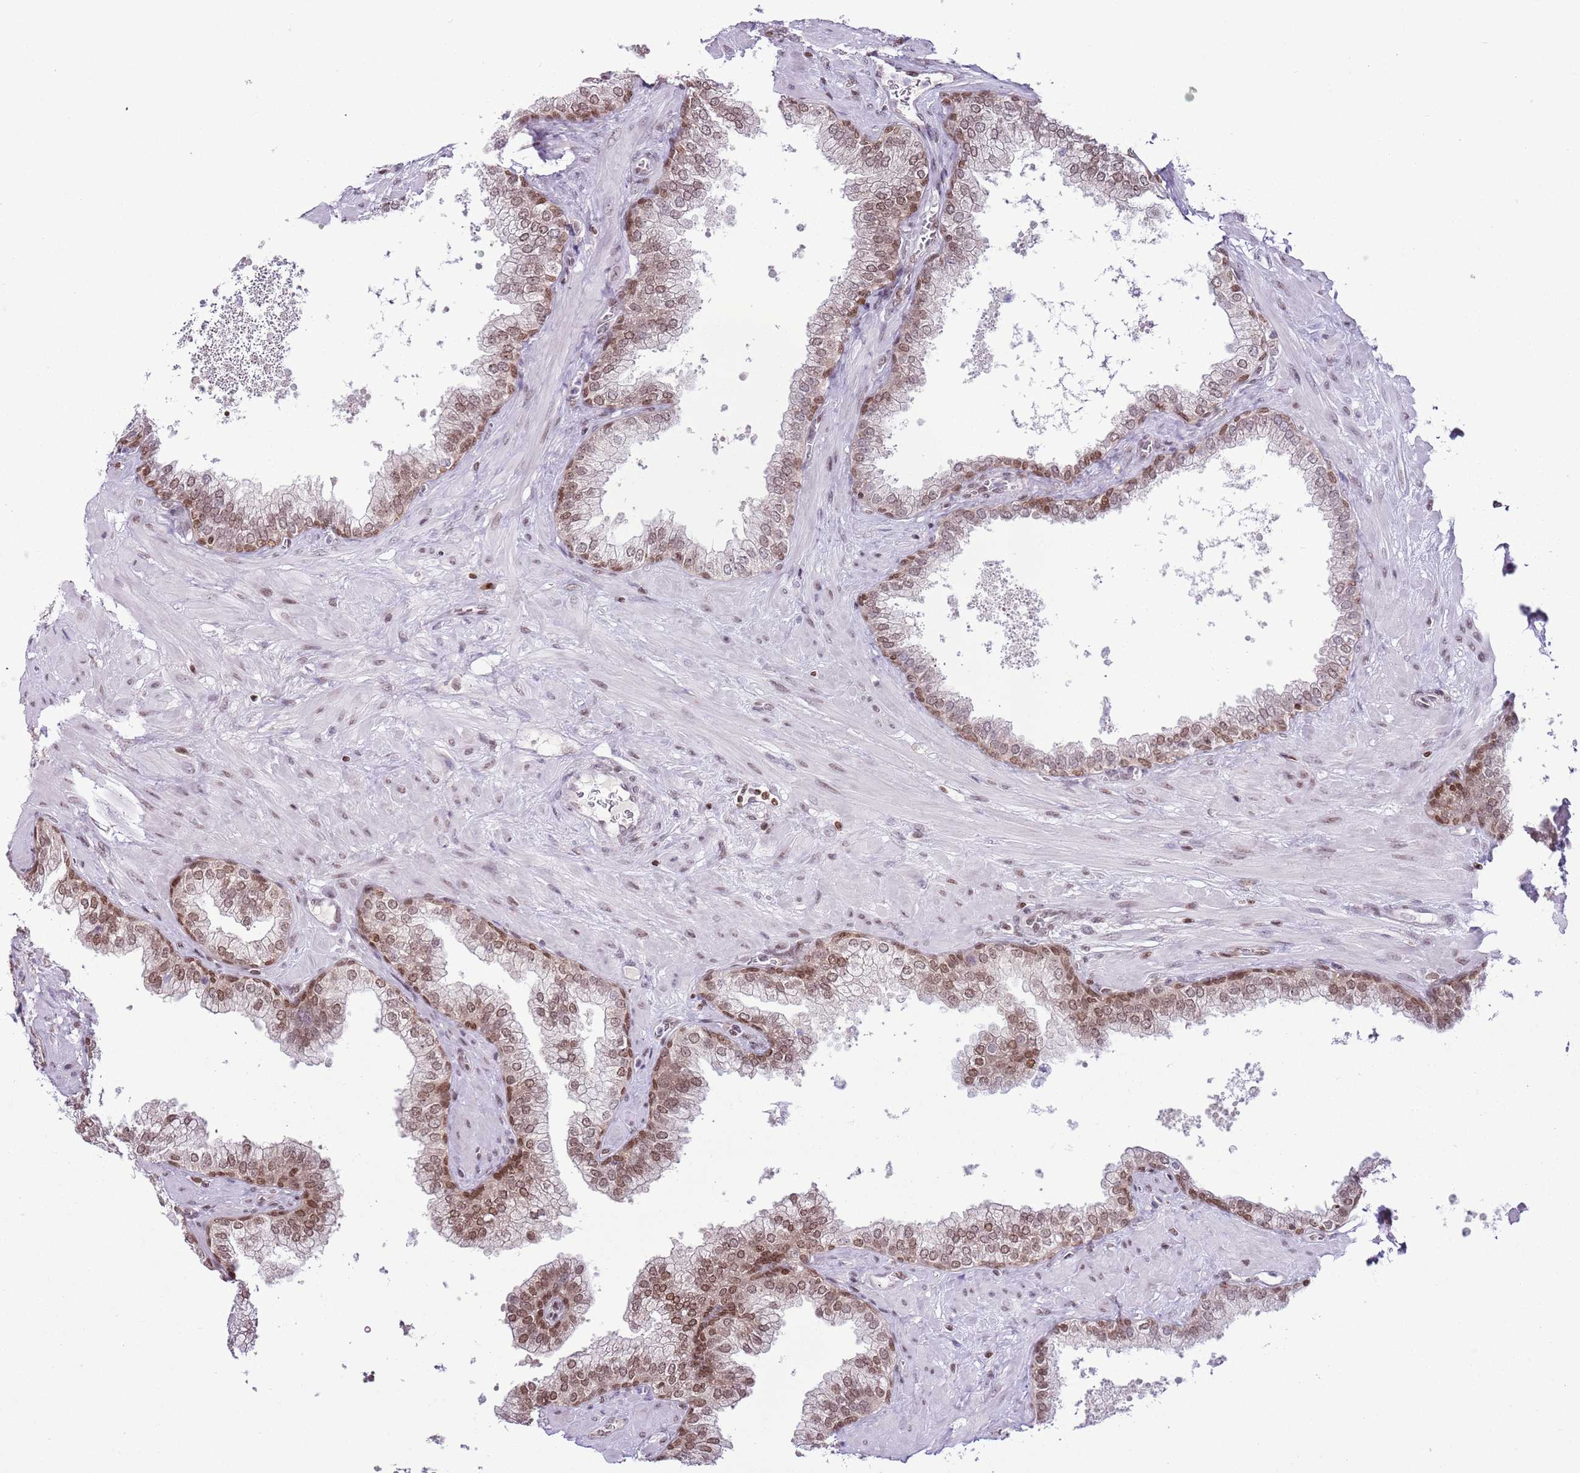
{"staining": {"intensity": "moderate", "quantity": "25%-75%", "location": "nuclear"}, "tissue": "prostate", "cell_type": "Glandular cells", "image_type": "normal", "snomed": [{"axis": "morphology", "description": "Normal tissue, NOS"}, {"axis": "topography", "description": "Prostate"}], "caption": "A medium amount of moderate nuclear positivity is identified in about 25%-75% of glandular cells in normal prostate.", "gene": "SELENOH", "patient": {"sex": "male", "age": 60}}